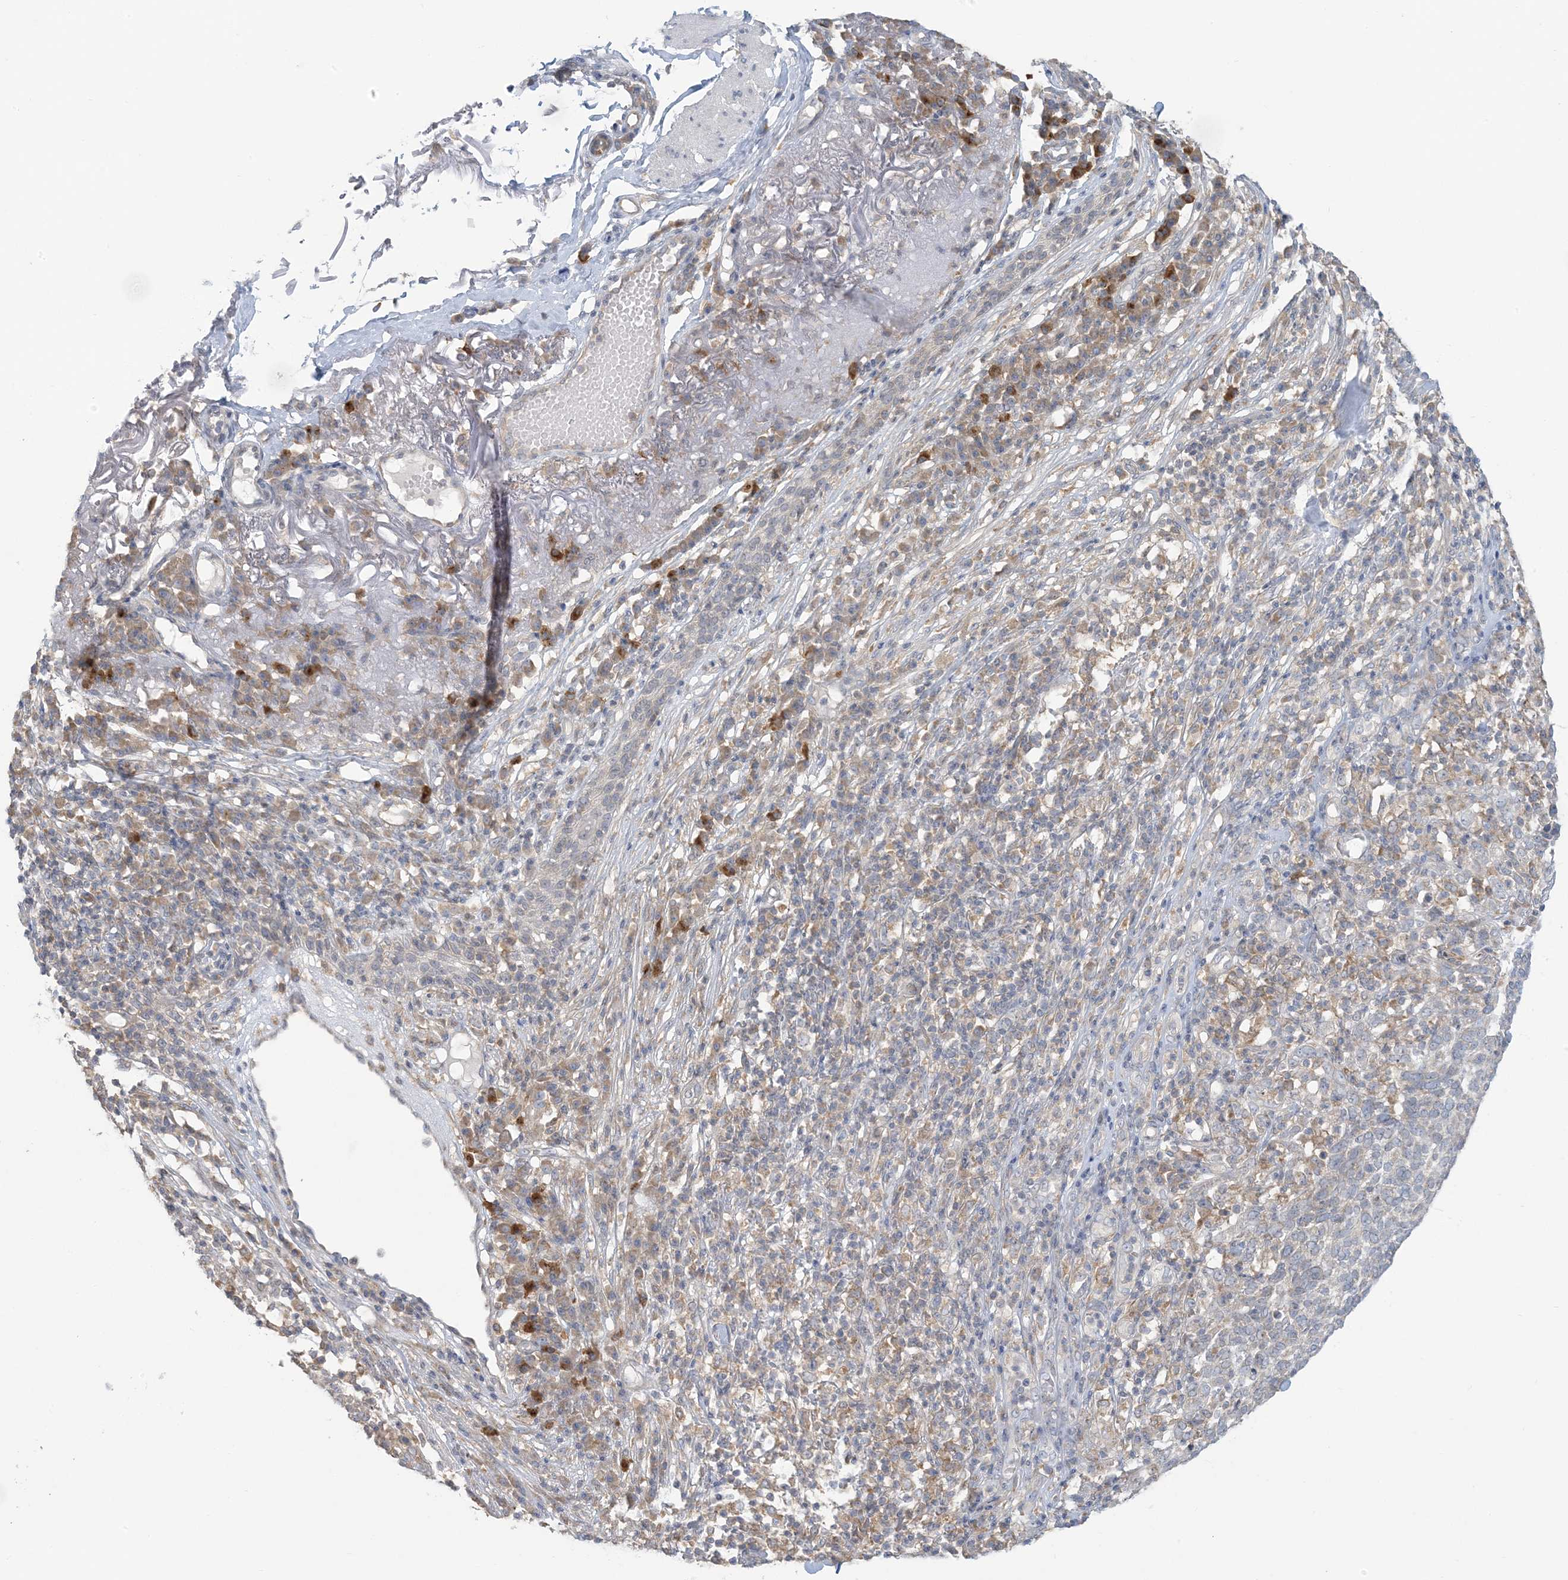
{"staining": {"intensity": "negative", "quantity": "none", "location": "none"}, "tissue": "skin cancer", "cell_type": "Tumor cells", "image_type": "cancer", "snomed": [{"axis": "morphology", "description": "Squamous cell carcinoma, NOS"}, {"axis": "topography", "description": "Skin"}], "caption": "Immunohistochemical staining of squamous cell carcinoma (skin) displays no significant positivity in tumor cells.", "gene": "EEFSEC", "patient": {"sex": "female", "age": 90}}